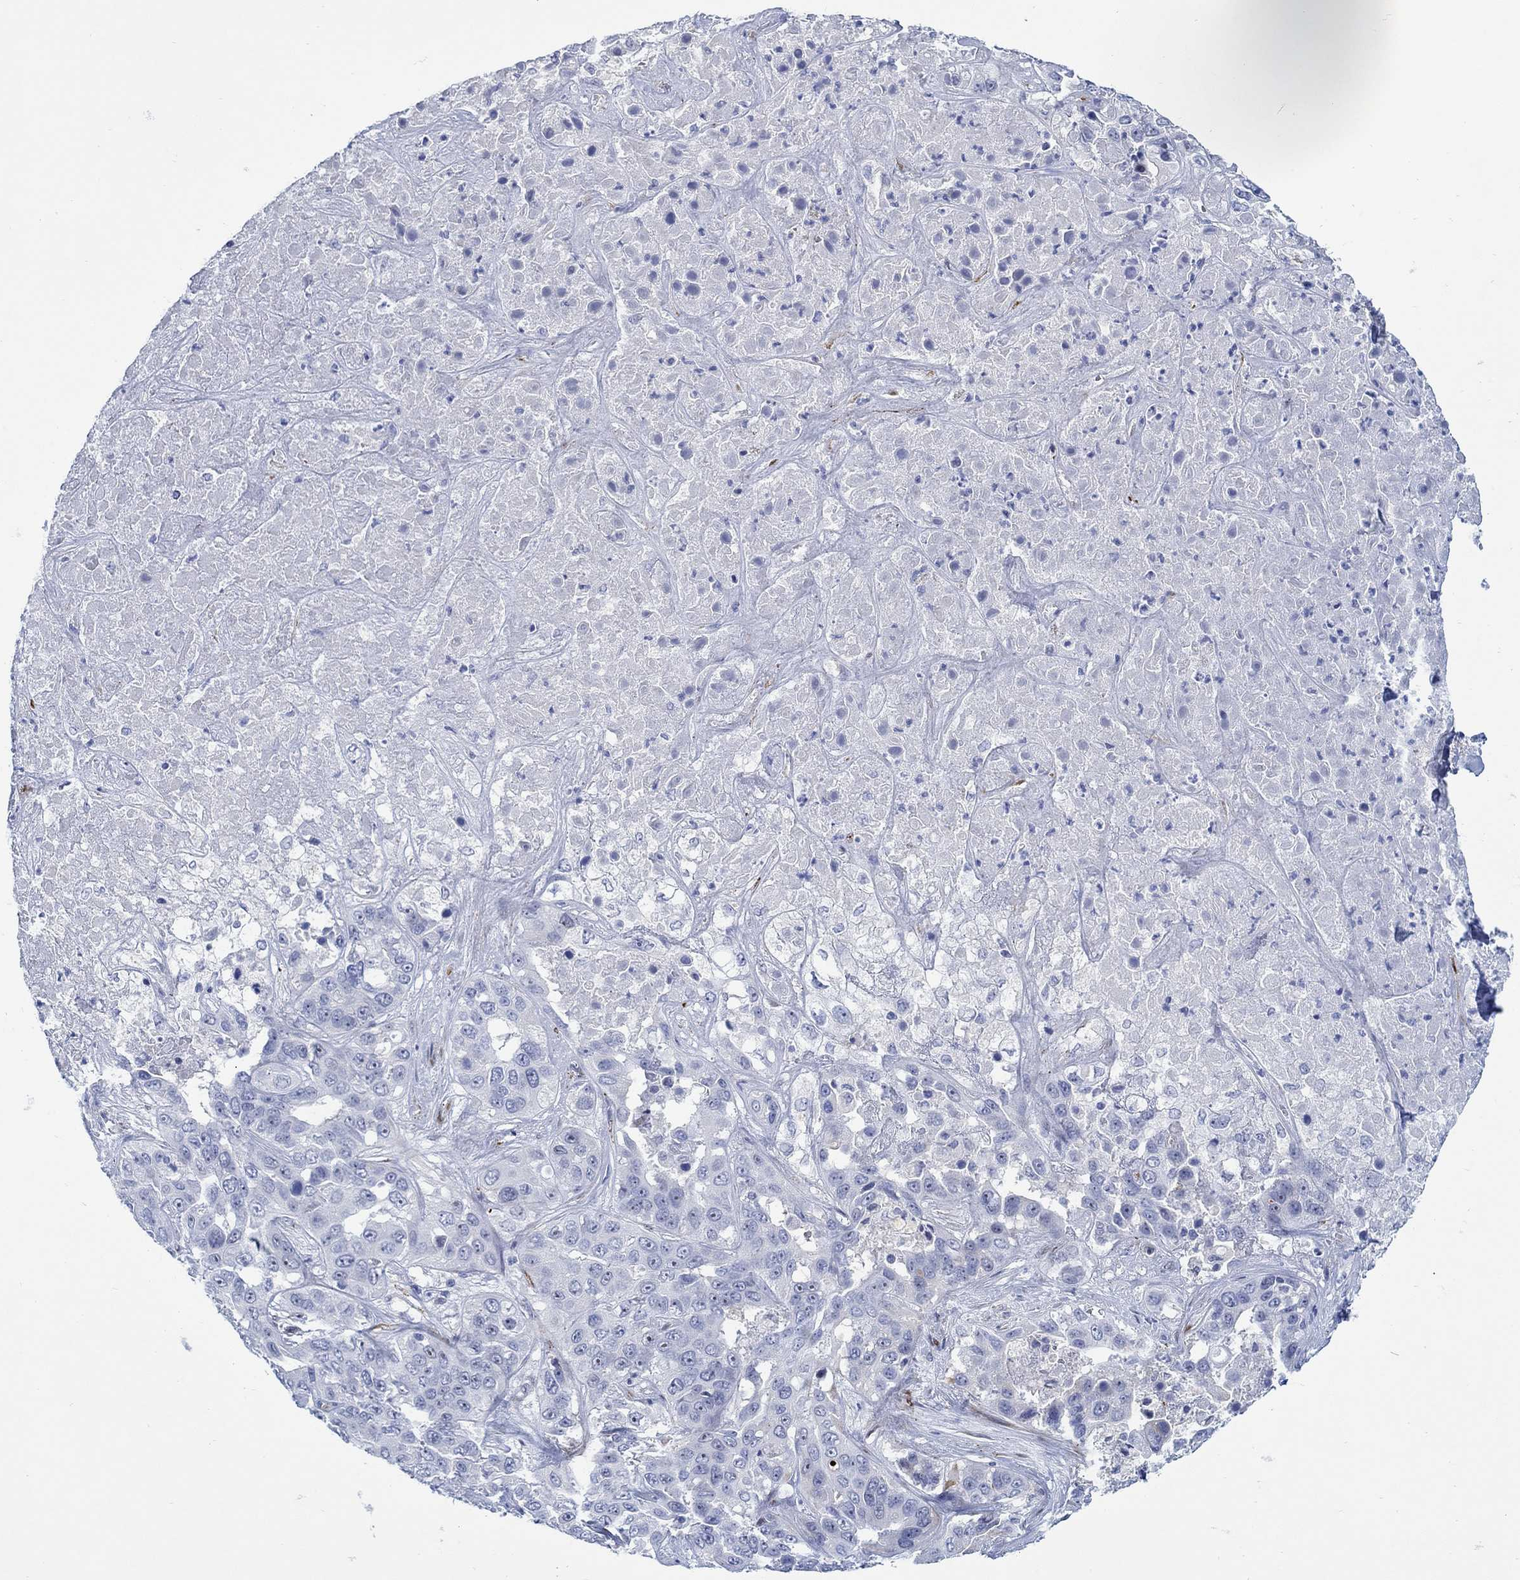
{"staining": {"intensity": "negative", "quantity": "none", "location": "none"}, "tissue": "liver cancer", "cell_type": "Tumor cells", "image_type": "cancer", "snomed": [{"axis": "morphology", "description": "Cholangiocarcinoma"}, {"axis": "topography", "description": "Liver"}], "caption": "Histopathology image shows no significant protein staining in tumor cells of cholangiocarcinoma (liver).", "gene": "KSR2", "patient": {"sex": "female", "age": 52}}